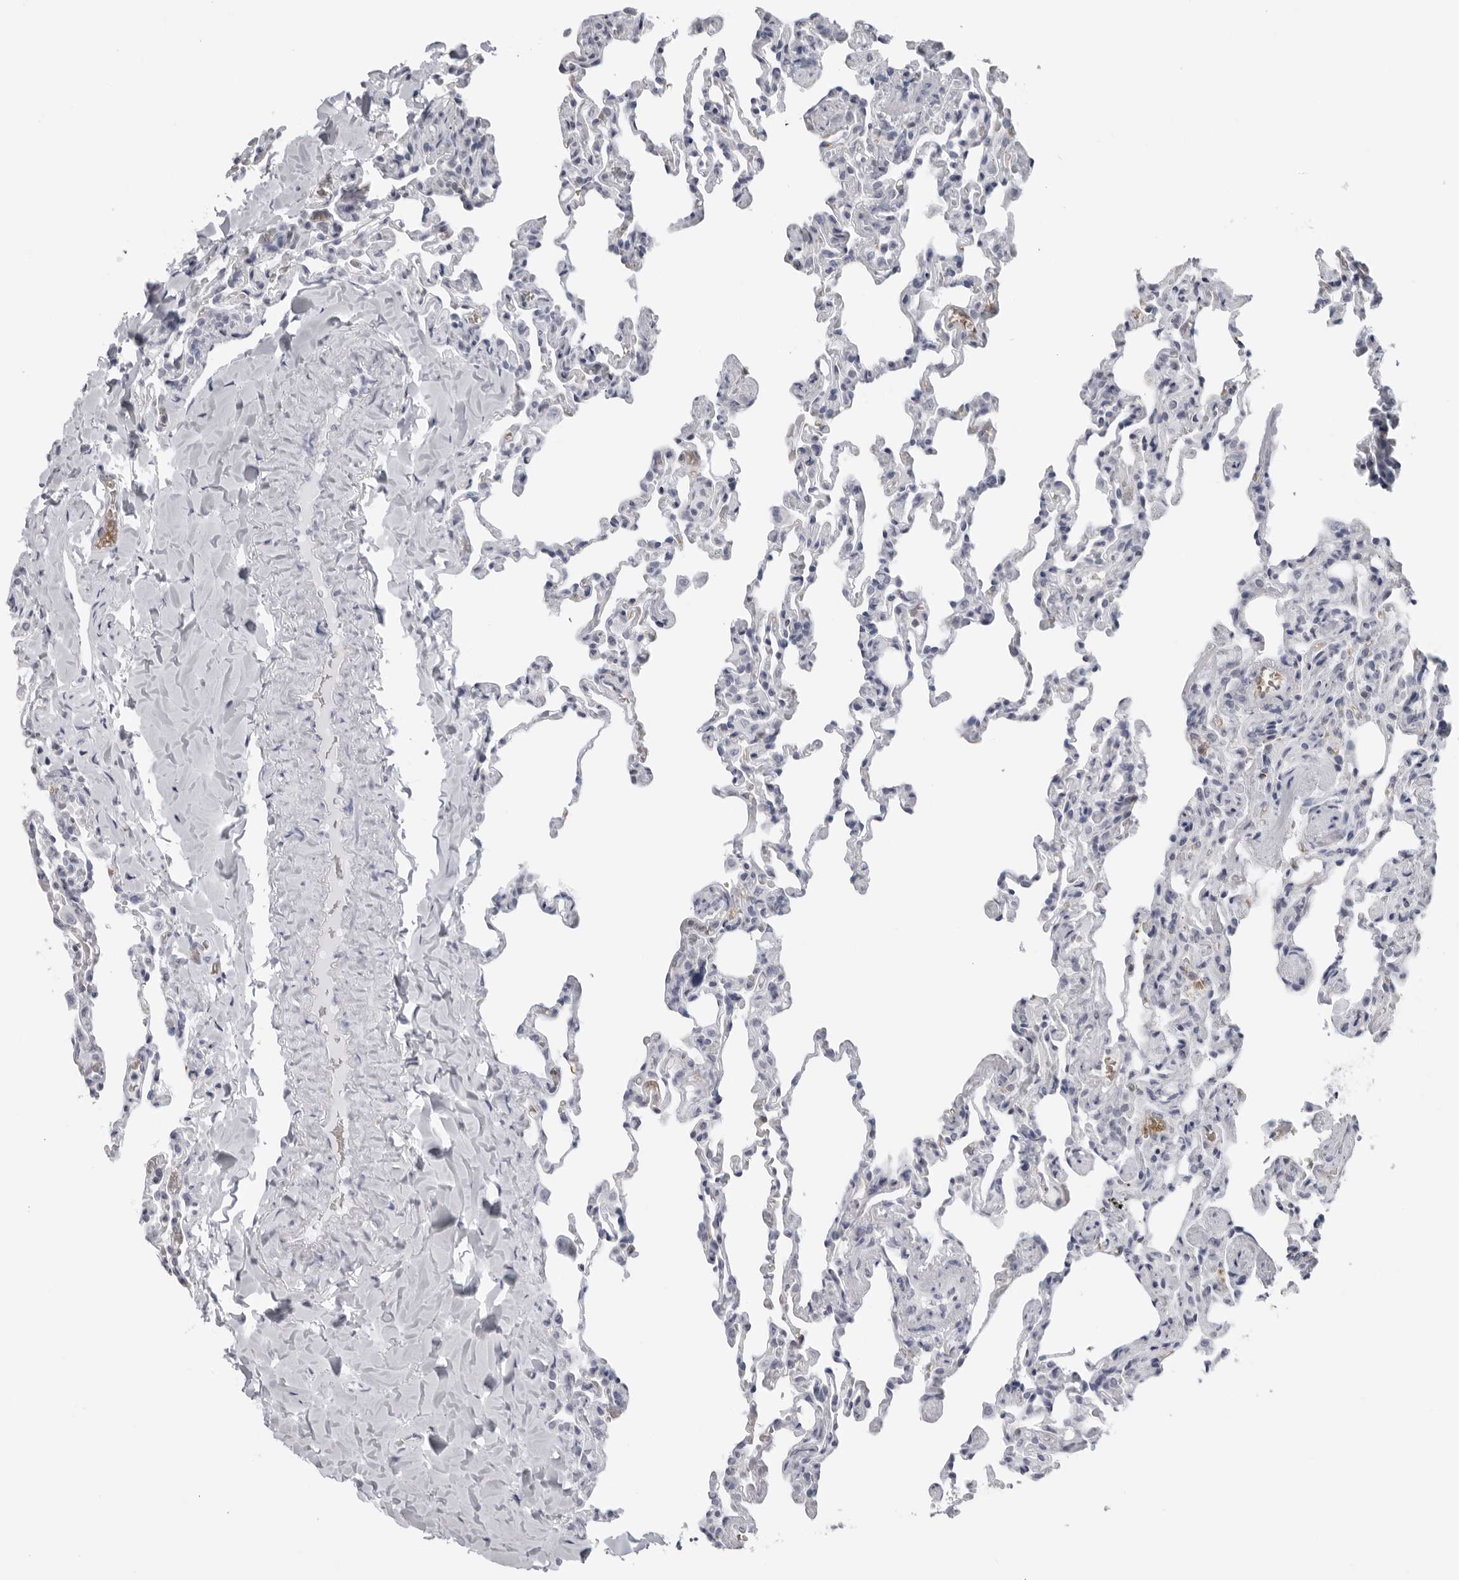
{"staining": {"intensity": "negative", "quantity": "none", "location": "none"}, "tissue": "lung", "cell_type": "Alveolar cells", "image_type": "normal", "snomed": [{"axis": "morphology", "description": "Normal tissue, NOS"}, {"axis": "topography", "description": "Lung"}], "caption": "Lung stained for a protein using IHC exhibits no positivity alveolar cells.", "gene": "EPB41", "patient": {"sex": "male", "age": 20}}